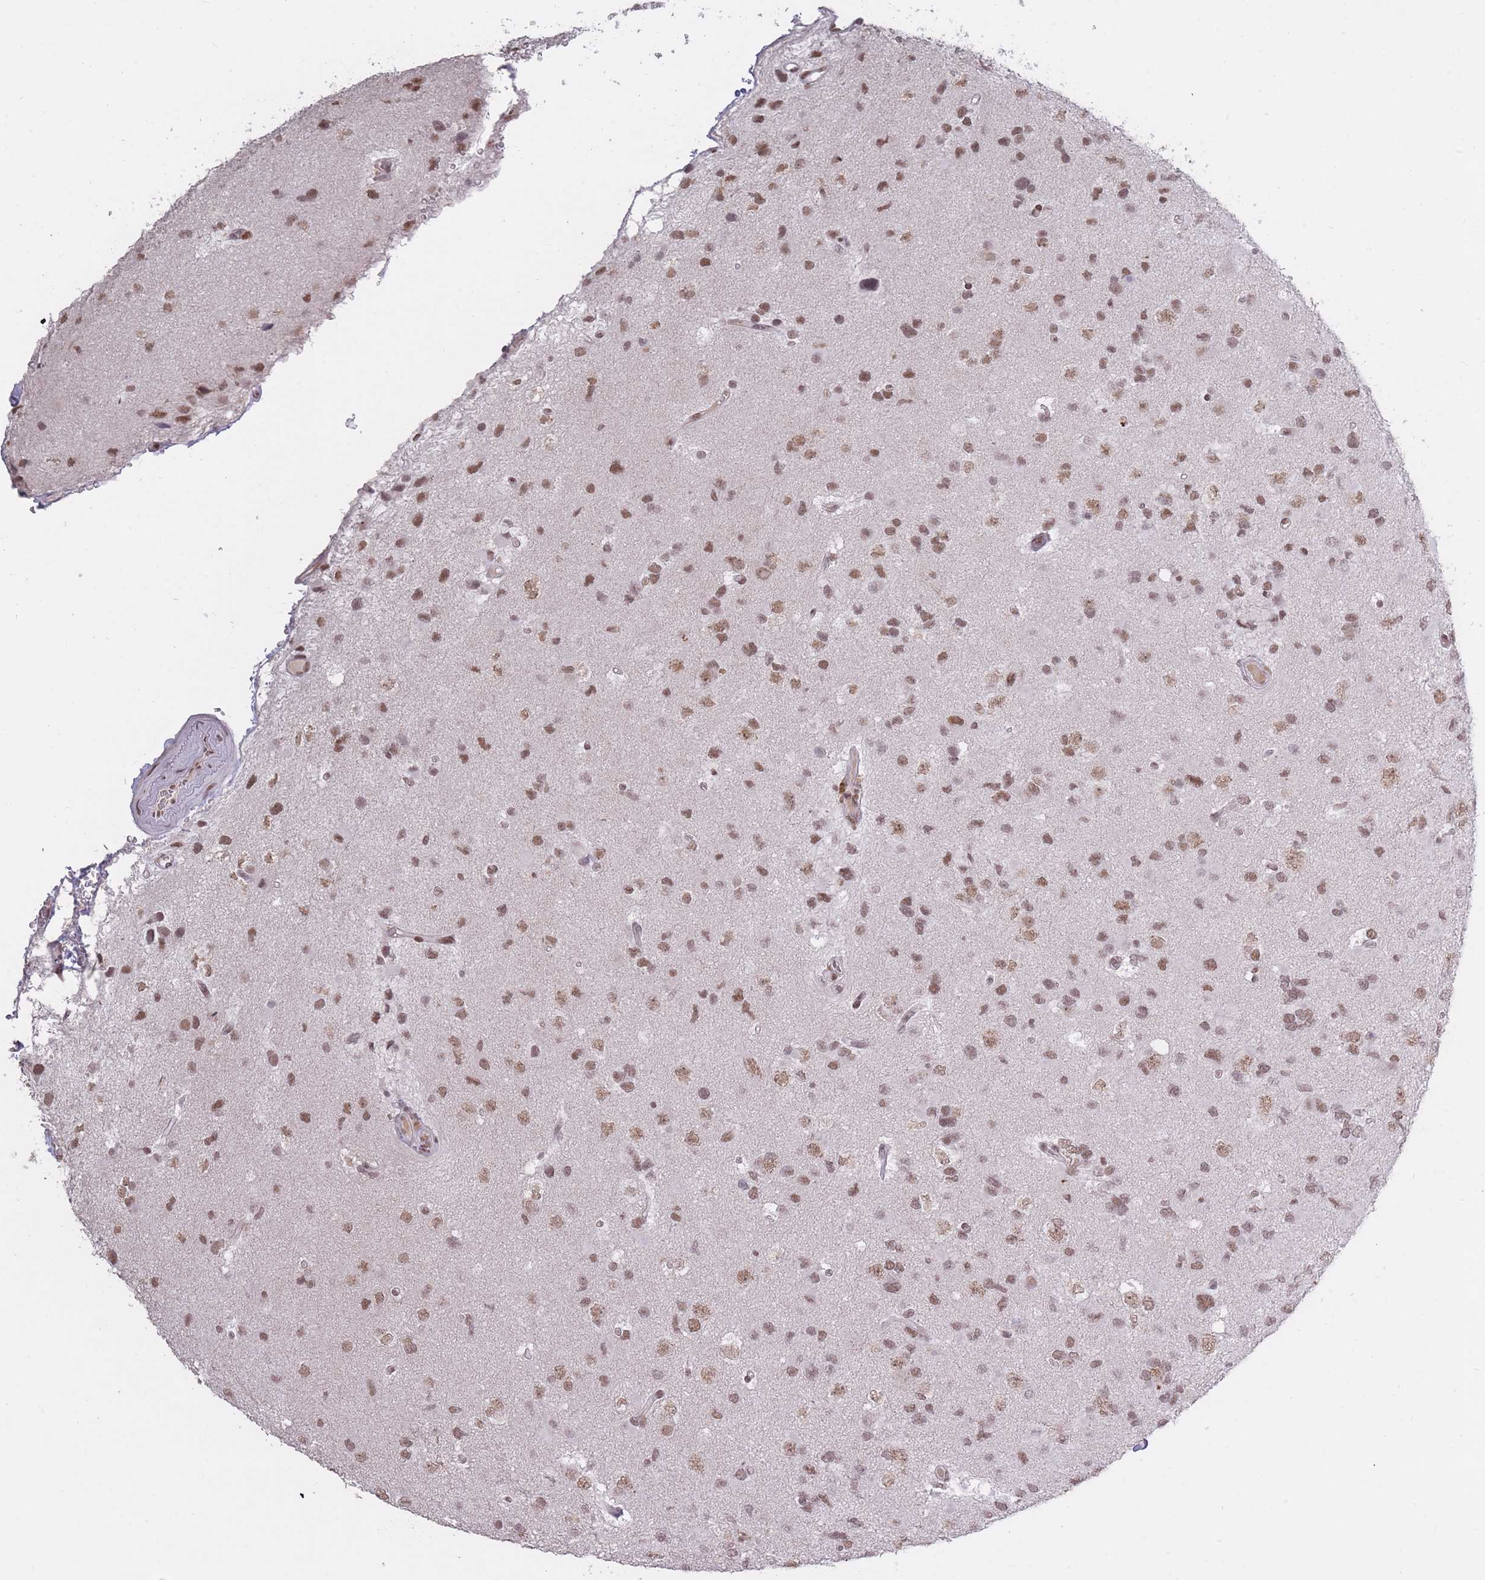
{"staining": {"intensity": "moderate", "quantity": ">75%", "location": "nuclear"}, "tissue": "glioma", "cell_type": "Tumor cells", "image_type": "cancer", "snomed": [{"axis": "morphology", "description": "Glioma, malignant, High grade"}, {"axis": "topography", "description": "Brain"}], "caption": "Brown immunohistochemical staining in human glioma reveals moderate nuclear positivity in about >75% of tumor cells.", "gene": "HNRNPUL1", "patient": {"sex": "male", "age": 53}}